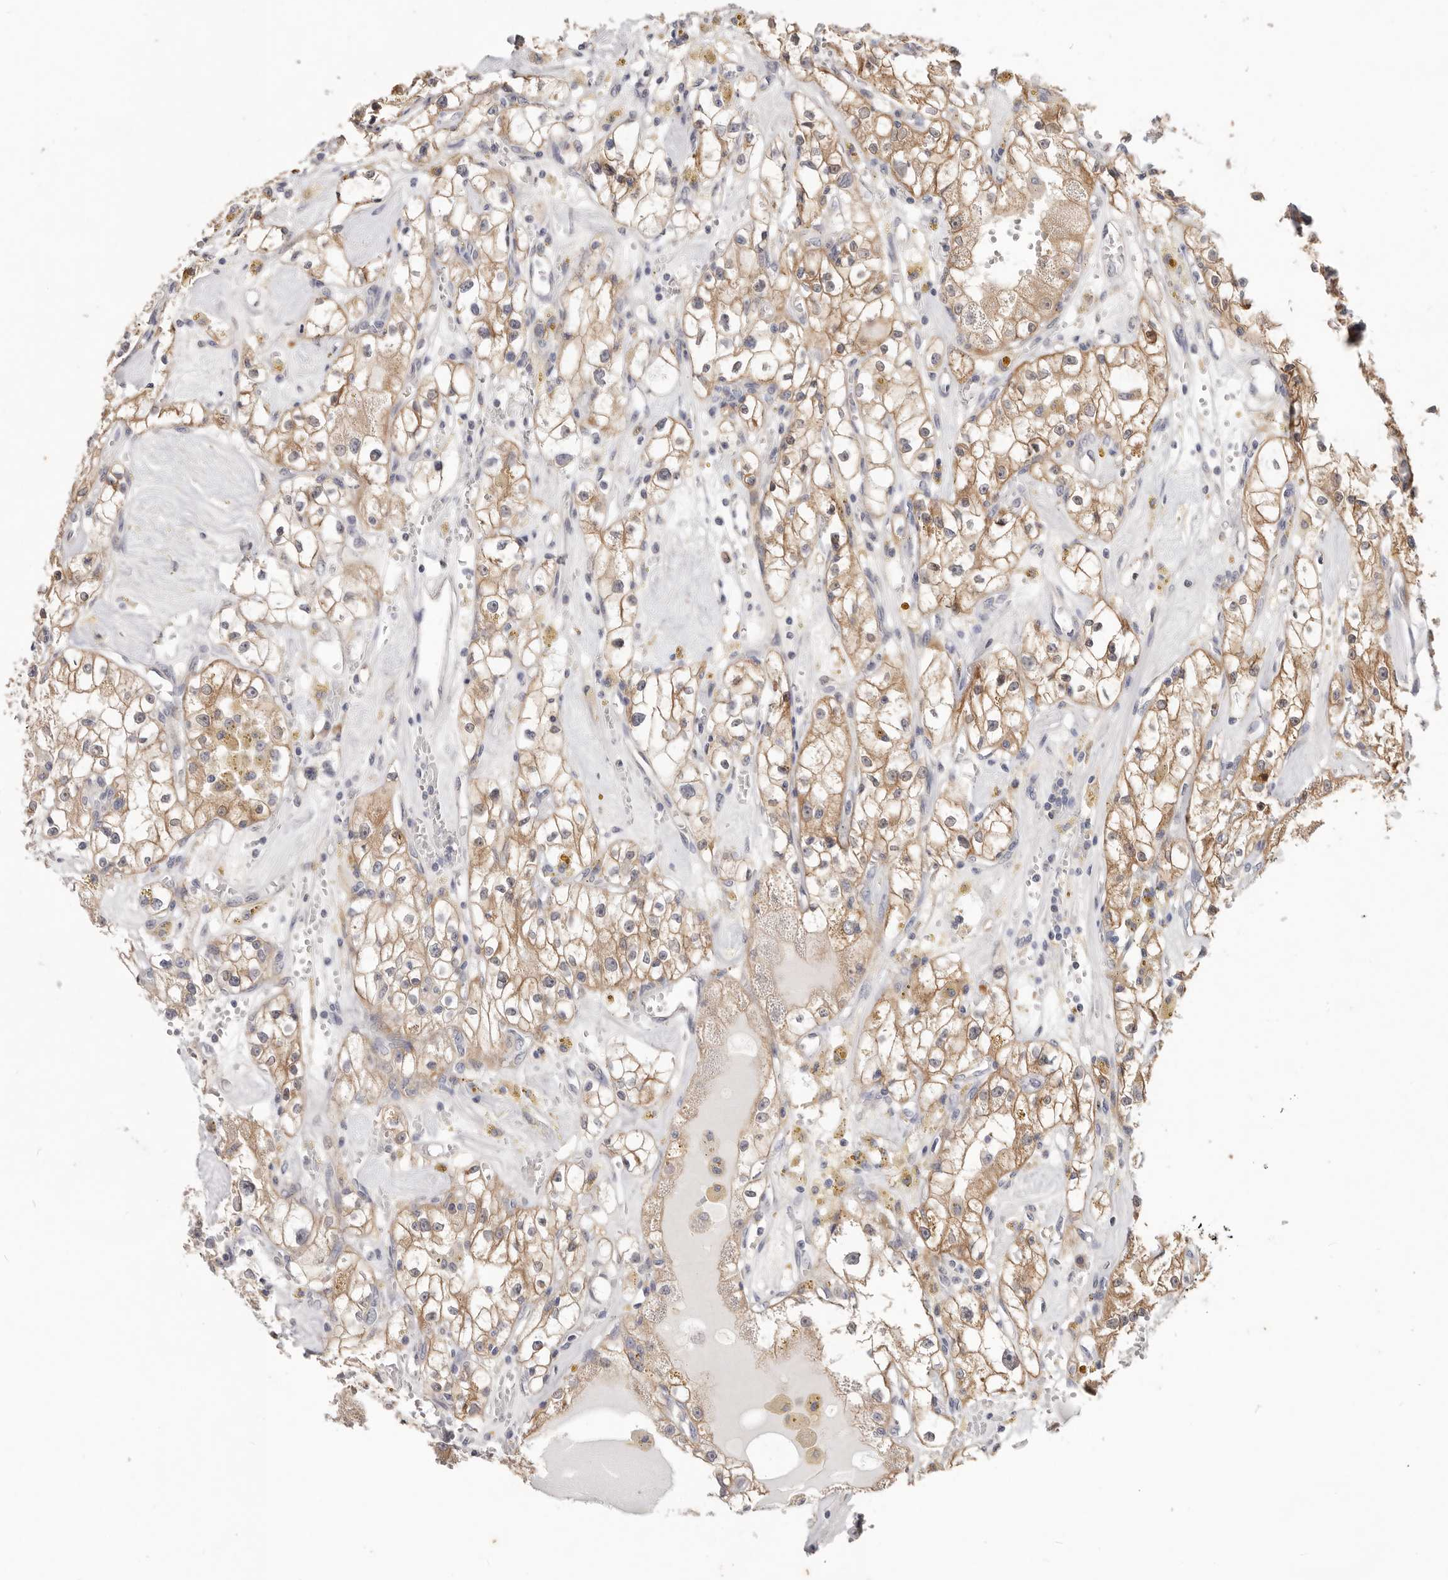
{"staining": {"intensity": "moderate", "quantity": ">75%", "location": "cytoplasmic/membranous"}, "tissue": "renal cancer", "cell_type": "Tumor cells", "image_type": "cancer", "snomed": [{"axis": "morphology", "description": "Adenocarcinoma, NOS"}, {"axis": "topography", "description": "Kidney"}], "caption": "Immunohistochemistry histopathology image of adenocarcinoma (renal) stained for a protein (brown), which shows medium levels of moderate cytoplasmic/membranous positivity in about >75% of tumor cells.", "gene": "WDR77", "patient": {"sex": "male", "age": 56}}